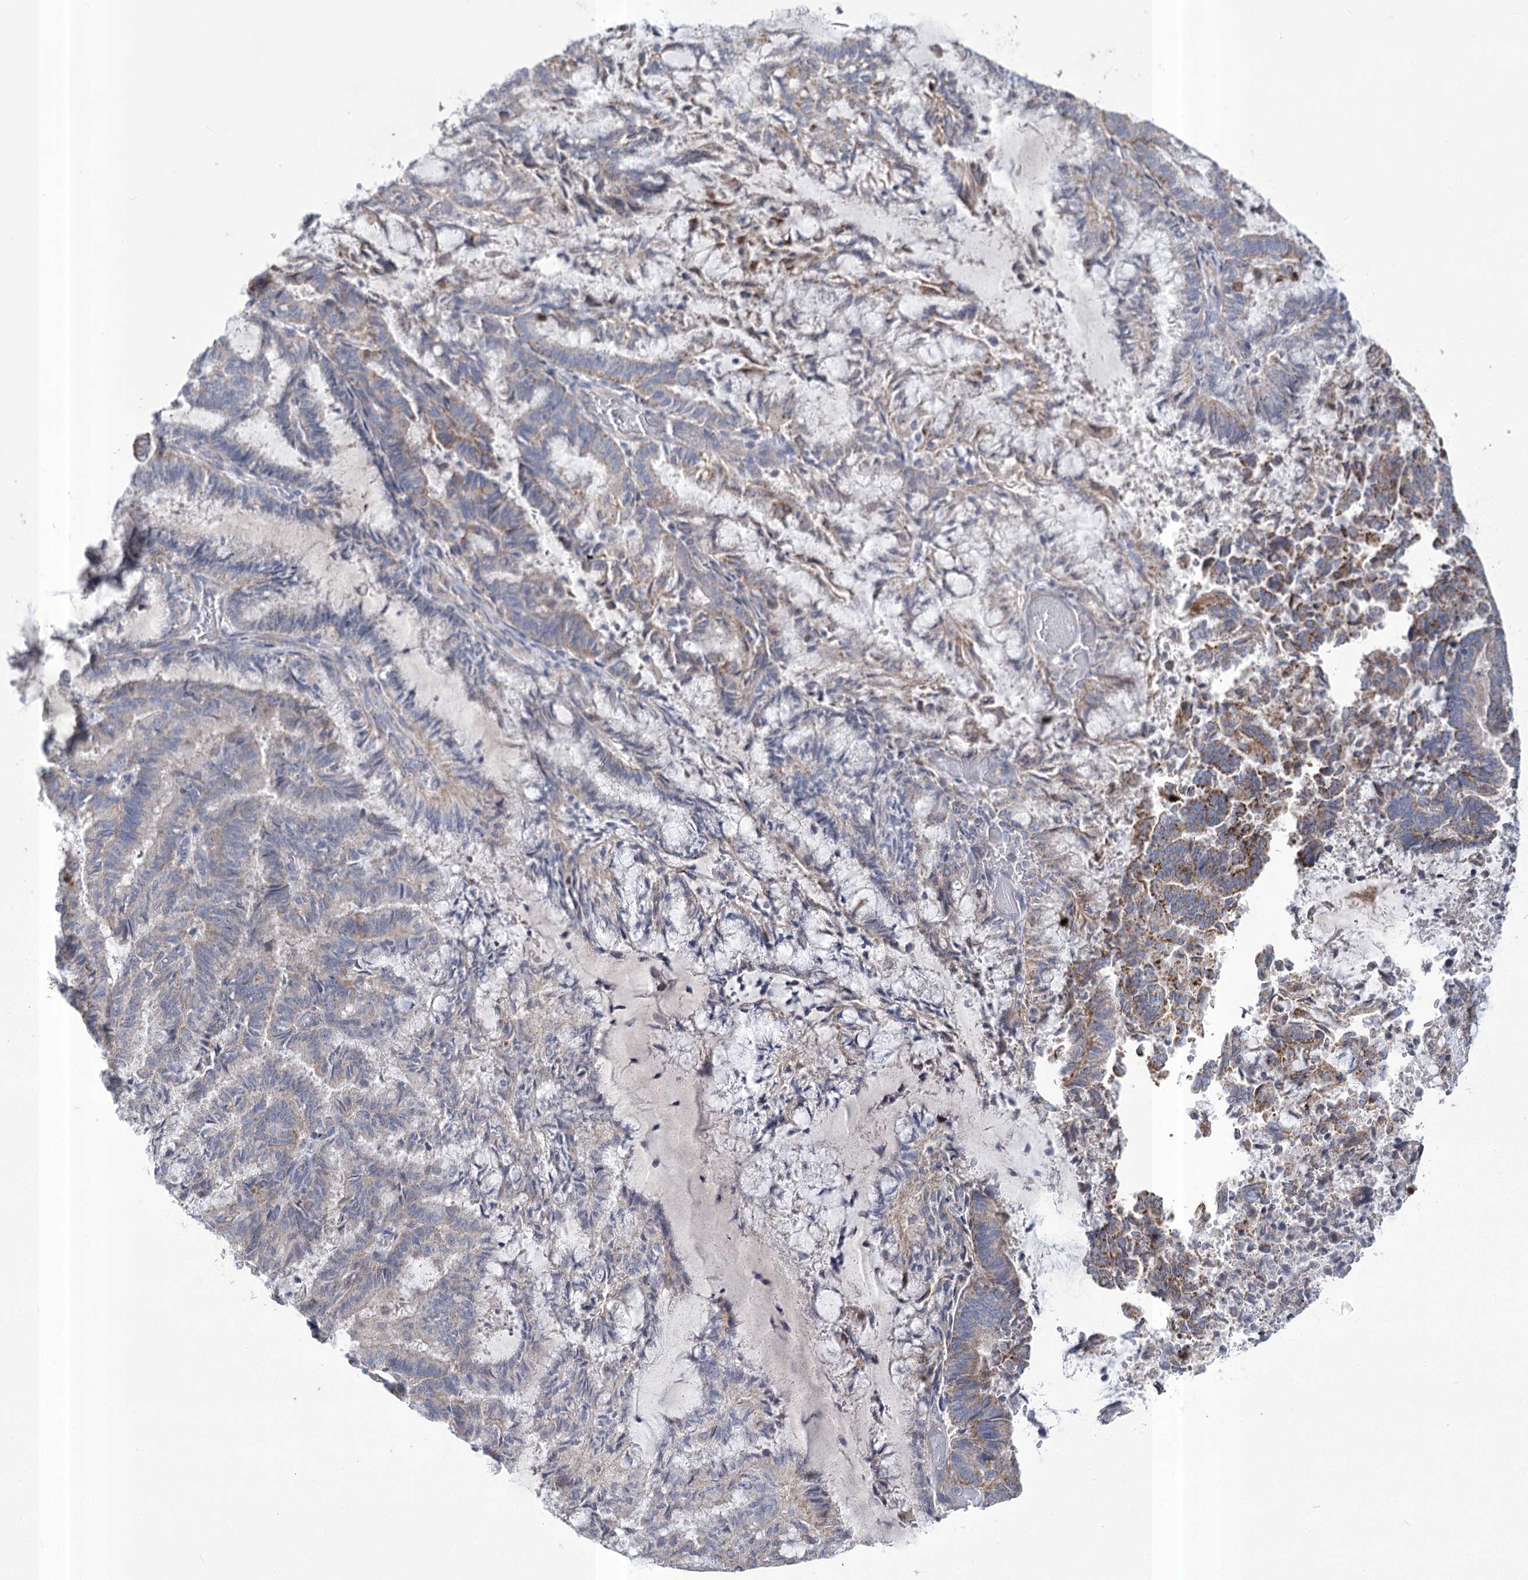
{"staining": {"intensity": "moderate", "quantity": "<25%", "location": "cytoplasmic/membranous"}, "tissue": "endometrial cancer", "cell_type": "Tumor cells", "image_type": "cancer", "snomed": [{"axis": "morphology", "description": "Adenocarcinoma, NOS"}, {"axis": "topography", "description": "Endometrium"}], "caption": "Tumor cells reveal low levels of moderate cytoplasmic/membranous expression in about <25% of cells in human endometrial adenocarcinoma.", "gene": "PDHB", "patient": {"sex": "female", "age": 80}}